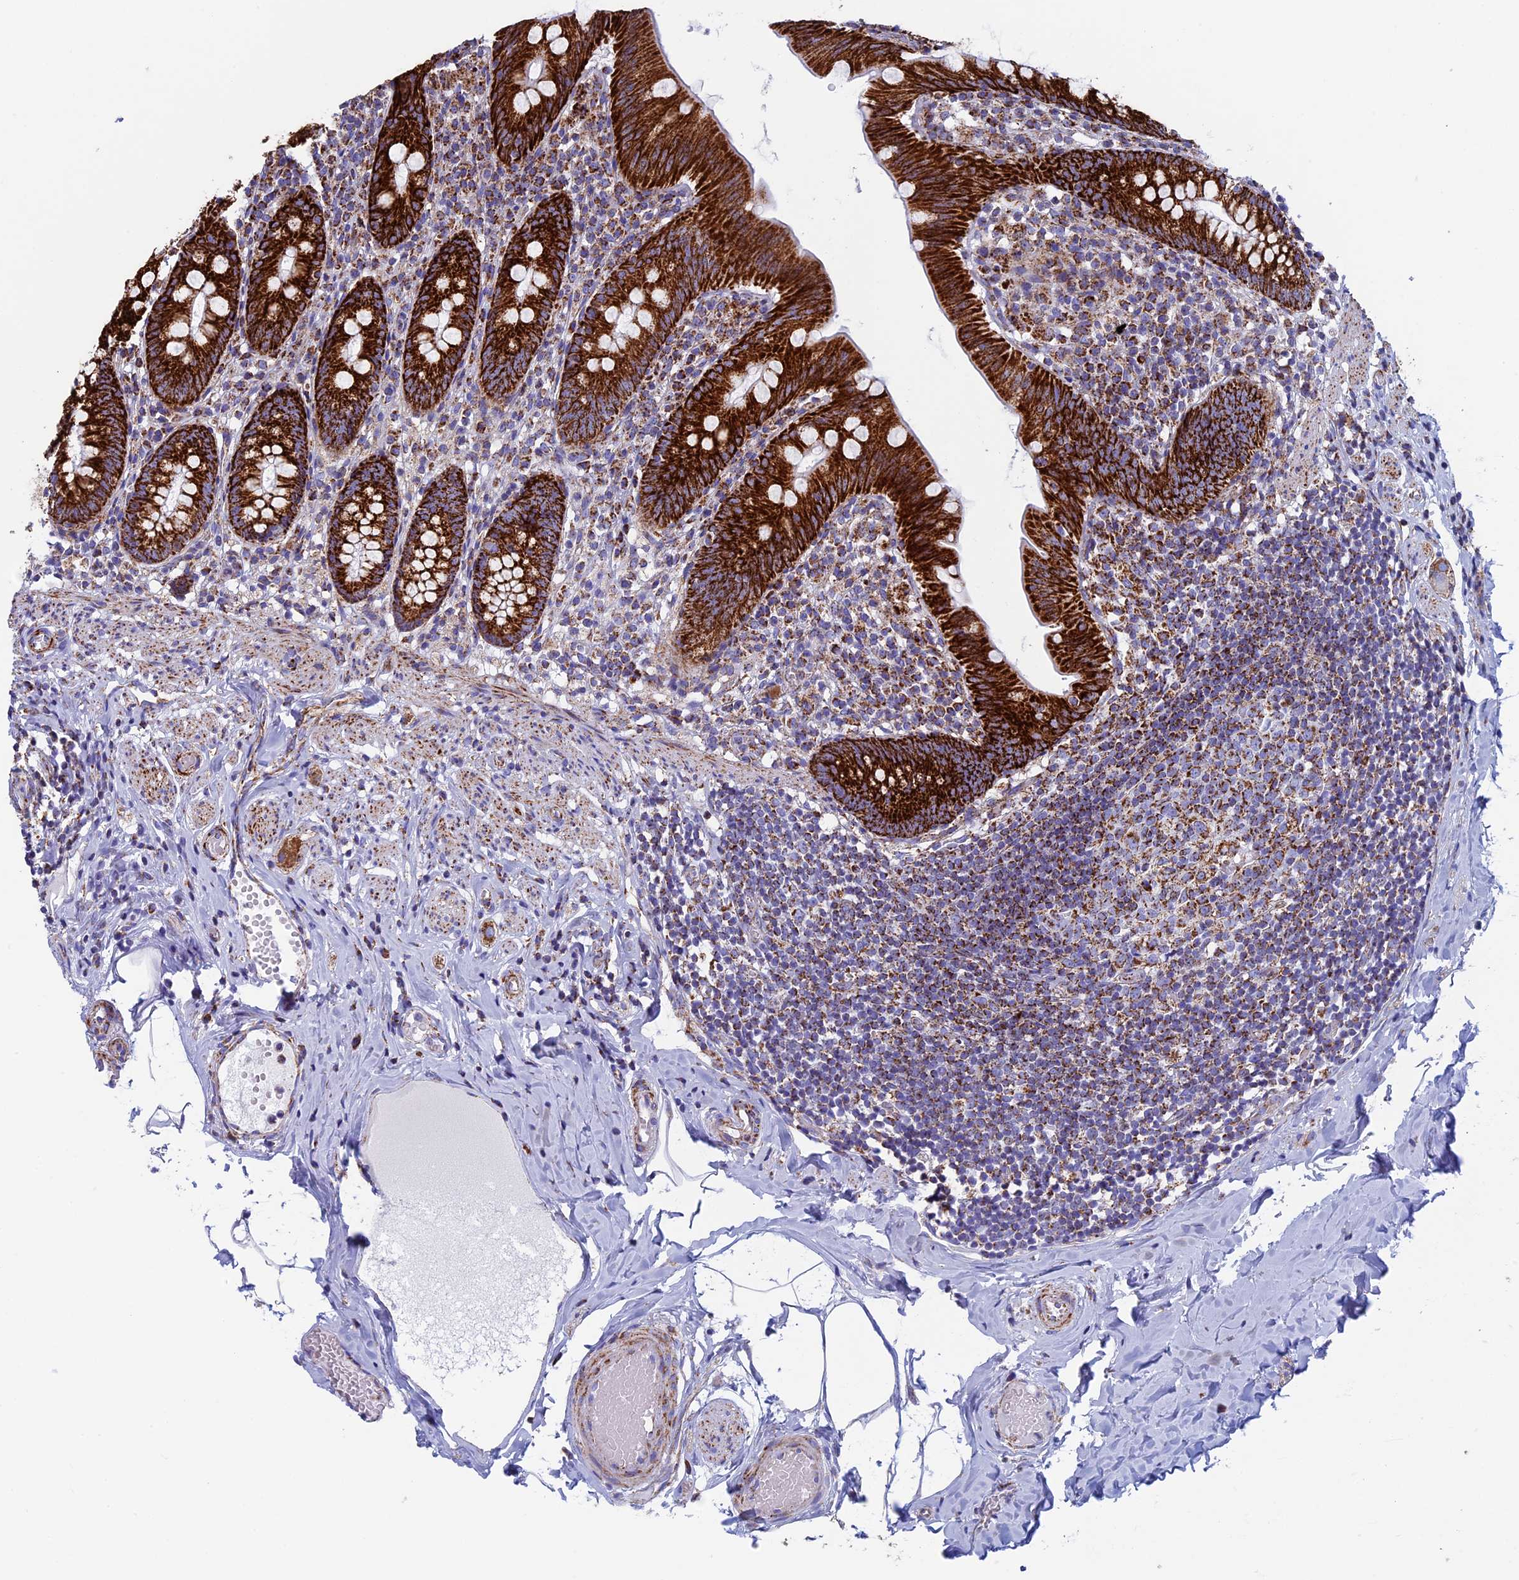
{"staining": {"intensity": "strong", "quantity": ">75%", "location": "cytoplasmic/membranous"}, "tissue": "appendix", "cell_type": "Glandular cells", "image_type": "normal", "snomed": [{"axis": "morphology", "description": "Normal tissue, NOS"}, {"axis": "topography", "description": "Appendix"}], "caption": "This is a micrograph of immunohistochemistry staining of normal appendix, which shows strong staining in the cytoplasmic/membranous of glandular cells.", "gene": "UQCRFS1", "patient": {"sex": "male", "age": 55}}